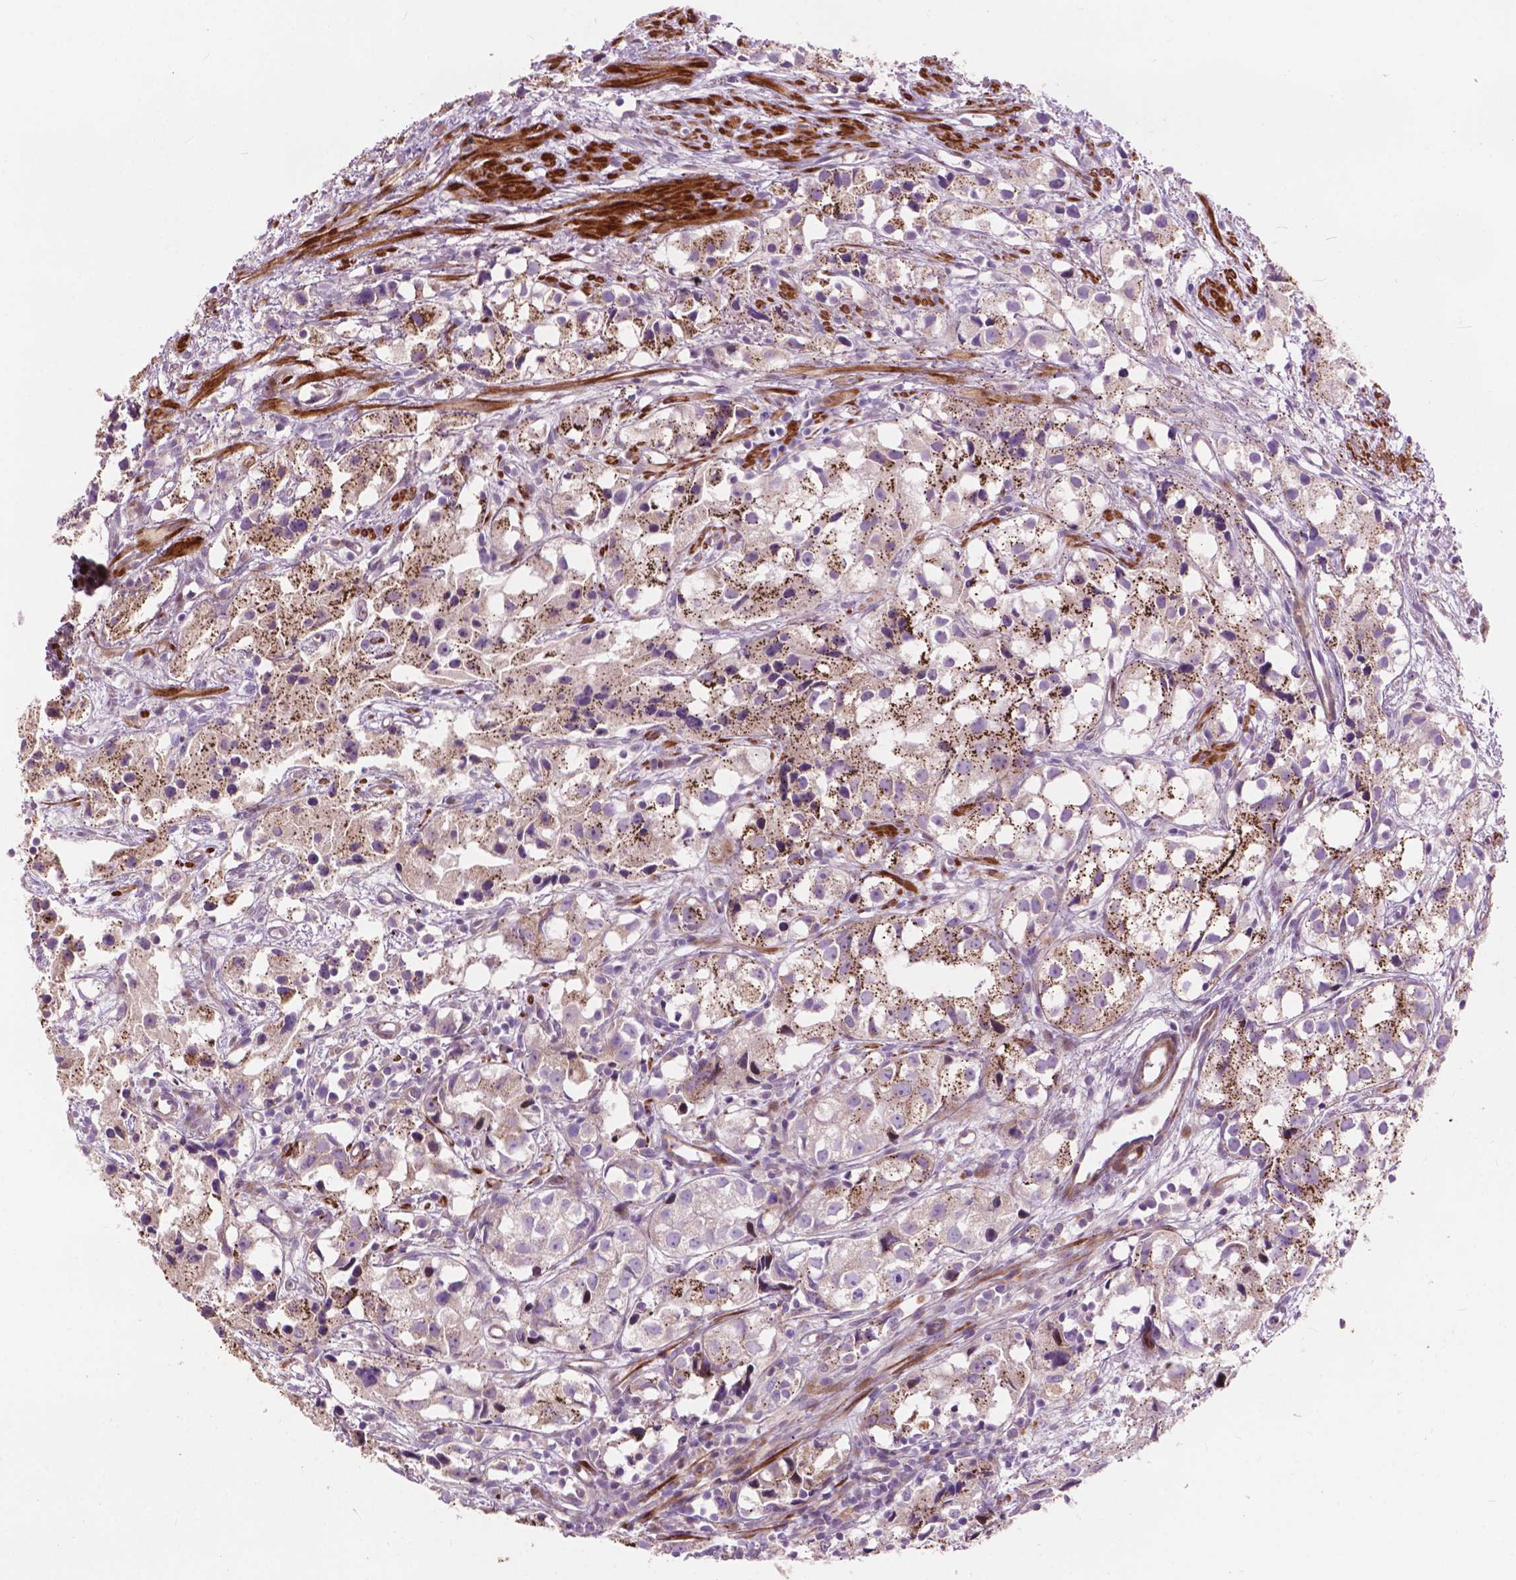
{"staining": {"intensity": "moderate", "quantity": ">75%", "location": "cytoplasmic/membranous"}, "tissue": "prostate cancer", "cell_type": "Tumor cells", "image_type": "cancer", "snomed": [{"axis": "morphology", "description": "Adenocarcinoma, High grade"}, {"axis": "topography", "description": "Prostate"}], "caption": "Immunohistochemistry (IHC) image of high-grade adenocarcinoma (prostate) stained for a protein (brown), which displays medium levels of moderate cytoplasmic/membranous positivity in about >75% of tumor cells.", "gene": "MORN1", "patient": {"sex": "male", "age": 68}}